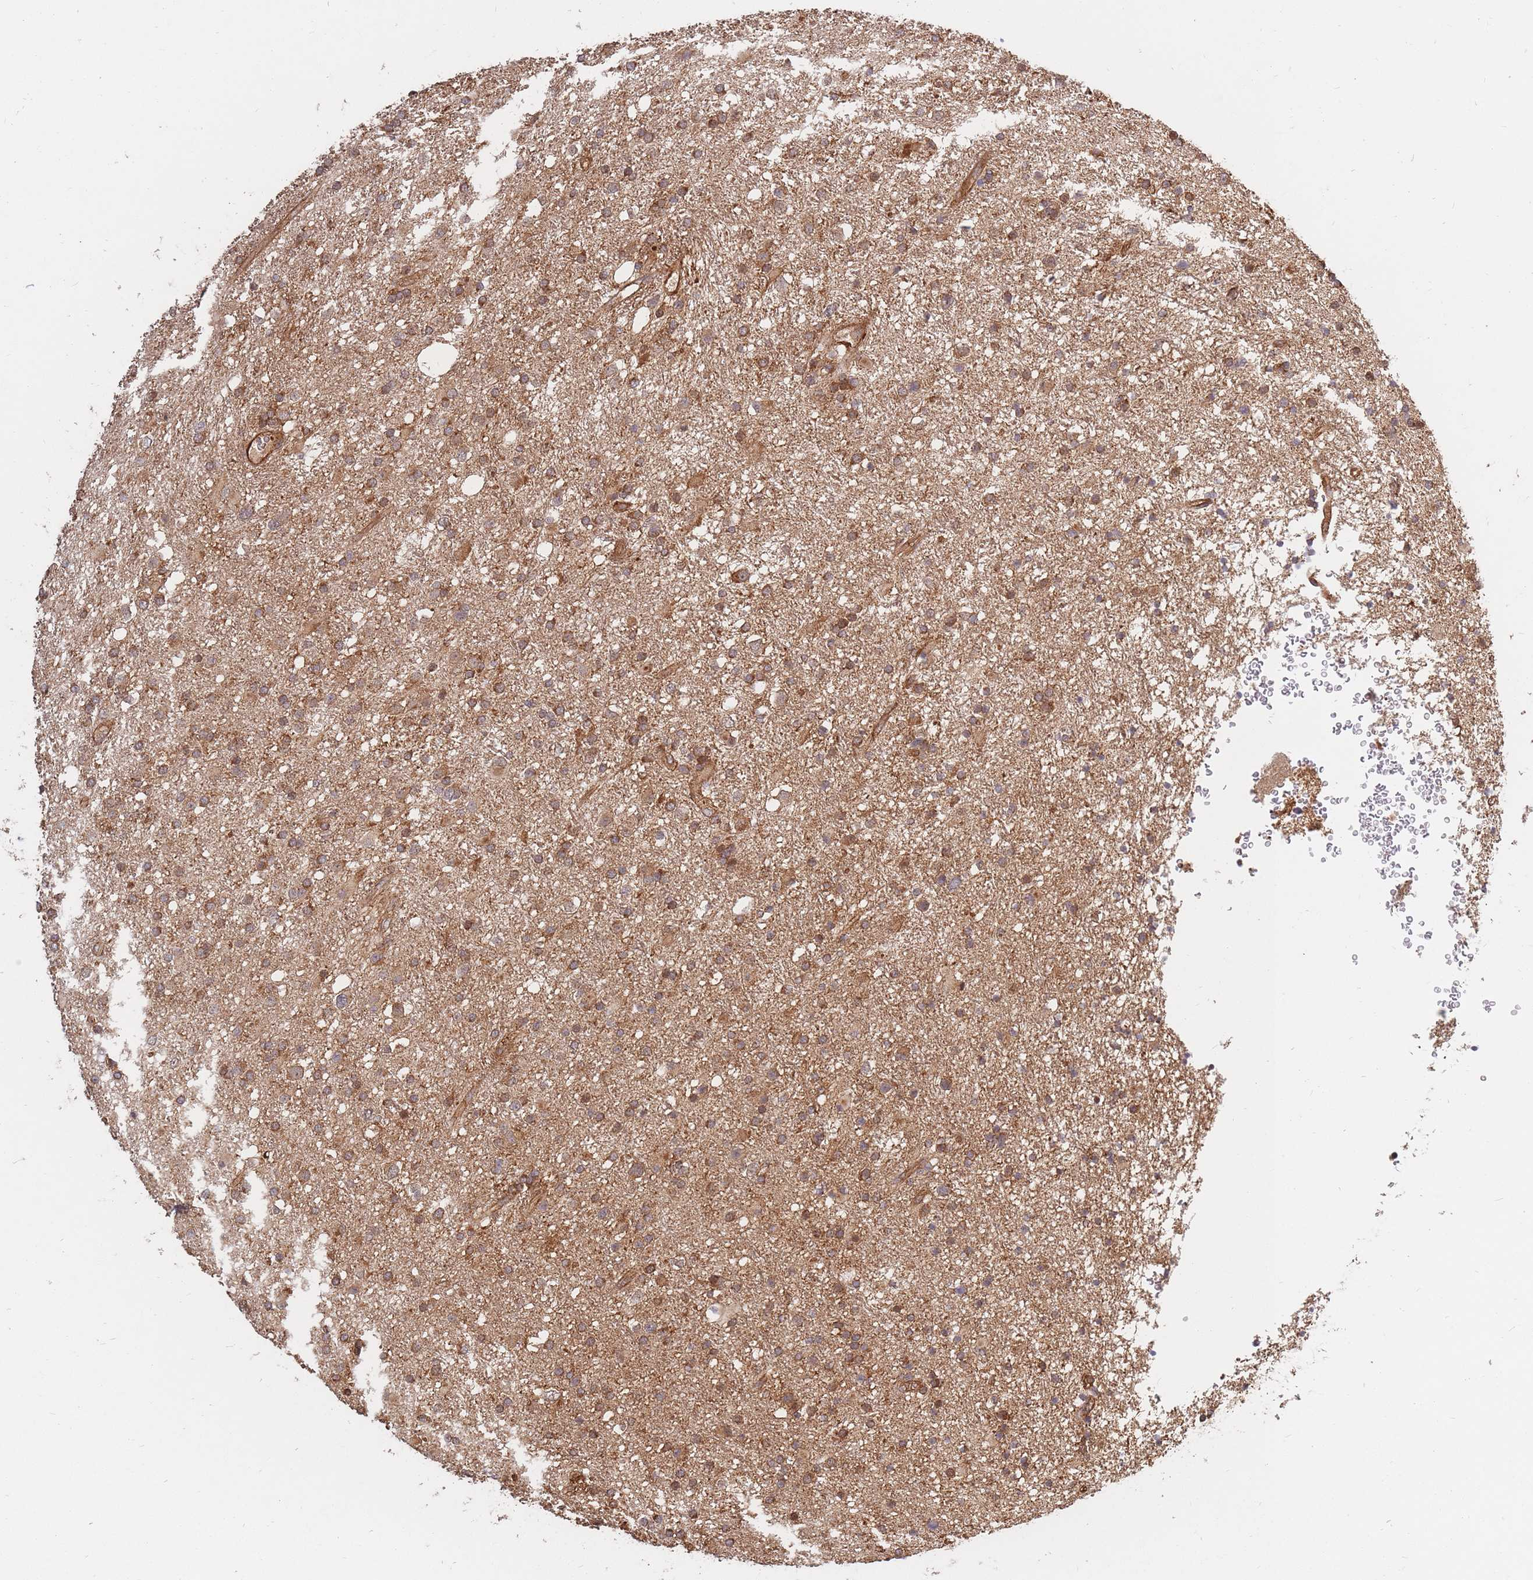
{"staining": {"intensity": "moderate", "quantity": ">75%", "location": "cytoplasmic/membranous"}, "tissue": "glioma", "cell_type": "Tumor cells", "image_type": "cancer", "snomed": [{"axis": "morphology", "description": "Glioma, malignant, Low grade"}, {"axis": "topography", "description": "Brain"}], "caption": "Immunohistochemistry (IHC) (DAB) staining of malignant low-grade glioma demonstrates moderate cytoplasmic/membranous protein positivity in about >75% of tumor cells.", "gene": "RASSF2", "patient": {"sex": "female", "age": 32}}